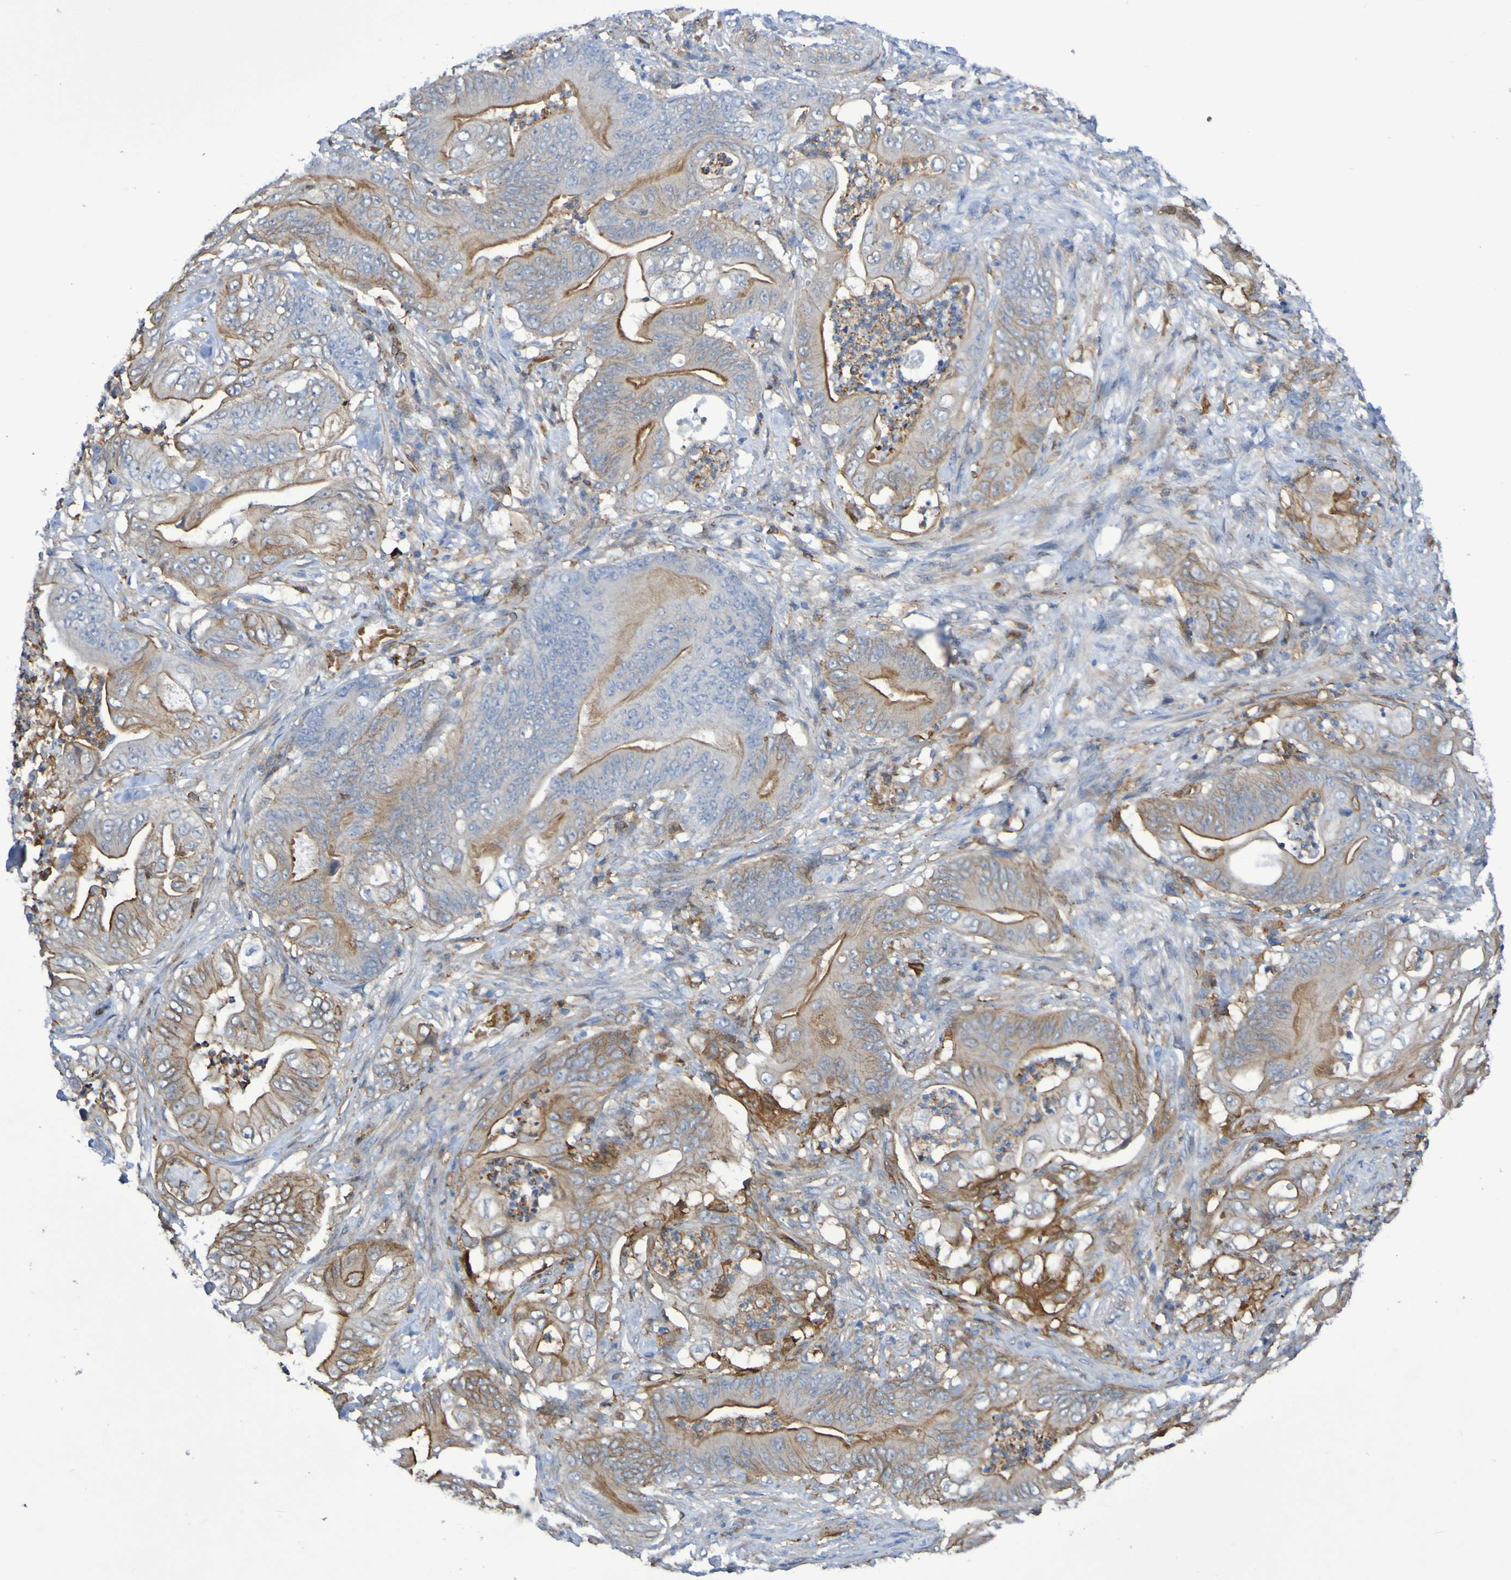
{"staining": {"intensity": "moderate", "quantity": ">75%", "location": "cytoplasmic/membranous"}, "tissue": "stomach cancer", "cell_type": "Tumor cells", "image_type": "cancer", "snomed": [{"axis": "morphology", "description": "Adenocarcinoma, NOS"}, {"axis": "topography", "description": "Stomach"}], "caption": "Immunohistochemistry image of neoplastic tissue: adenocarcinoma (stomach) stained using immunohistochemistry (IHC) displays medium levels of moderate protein expression localized specifically in the cytoplasmic/membranous of tumor cells, appearing as a cytoplasmic/membranous brown color.", "gene": "SCRG1", "patient": {"sex": "female", "age": 73}}